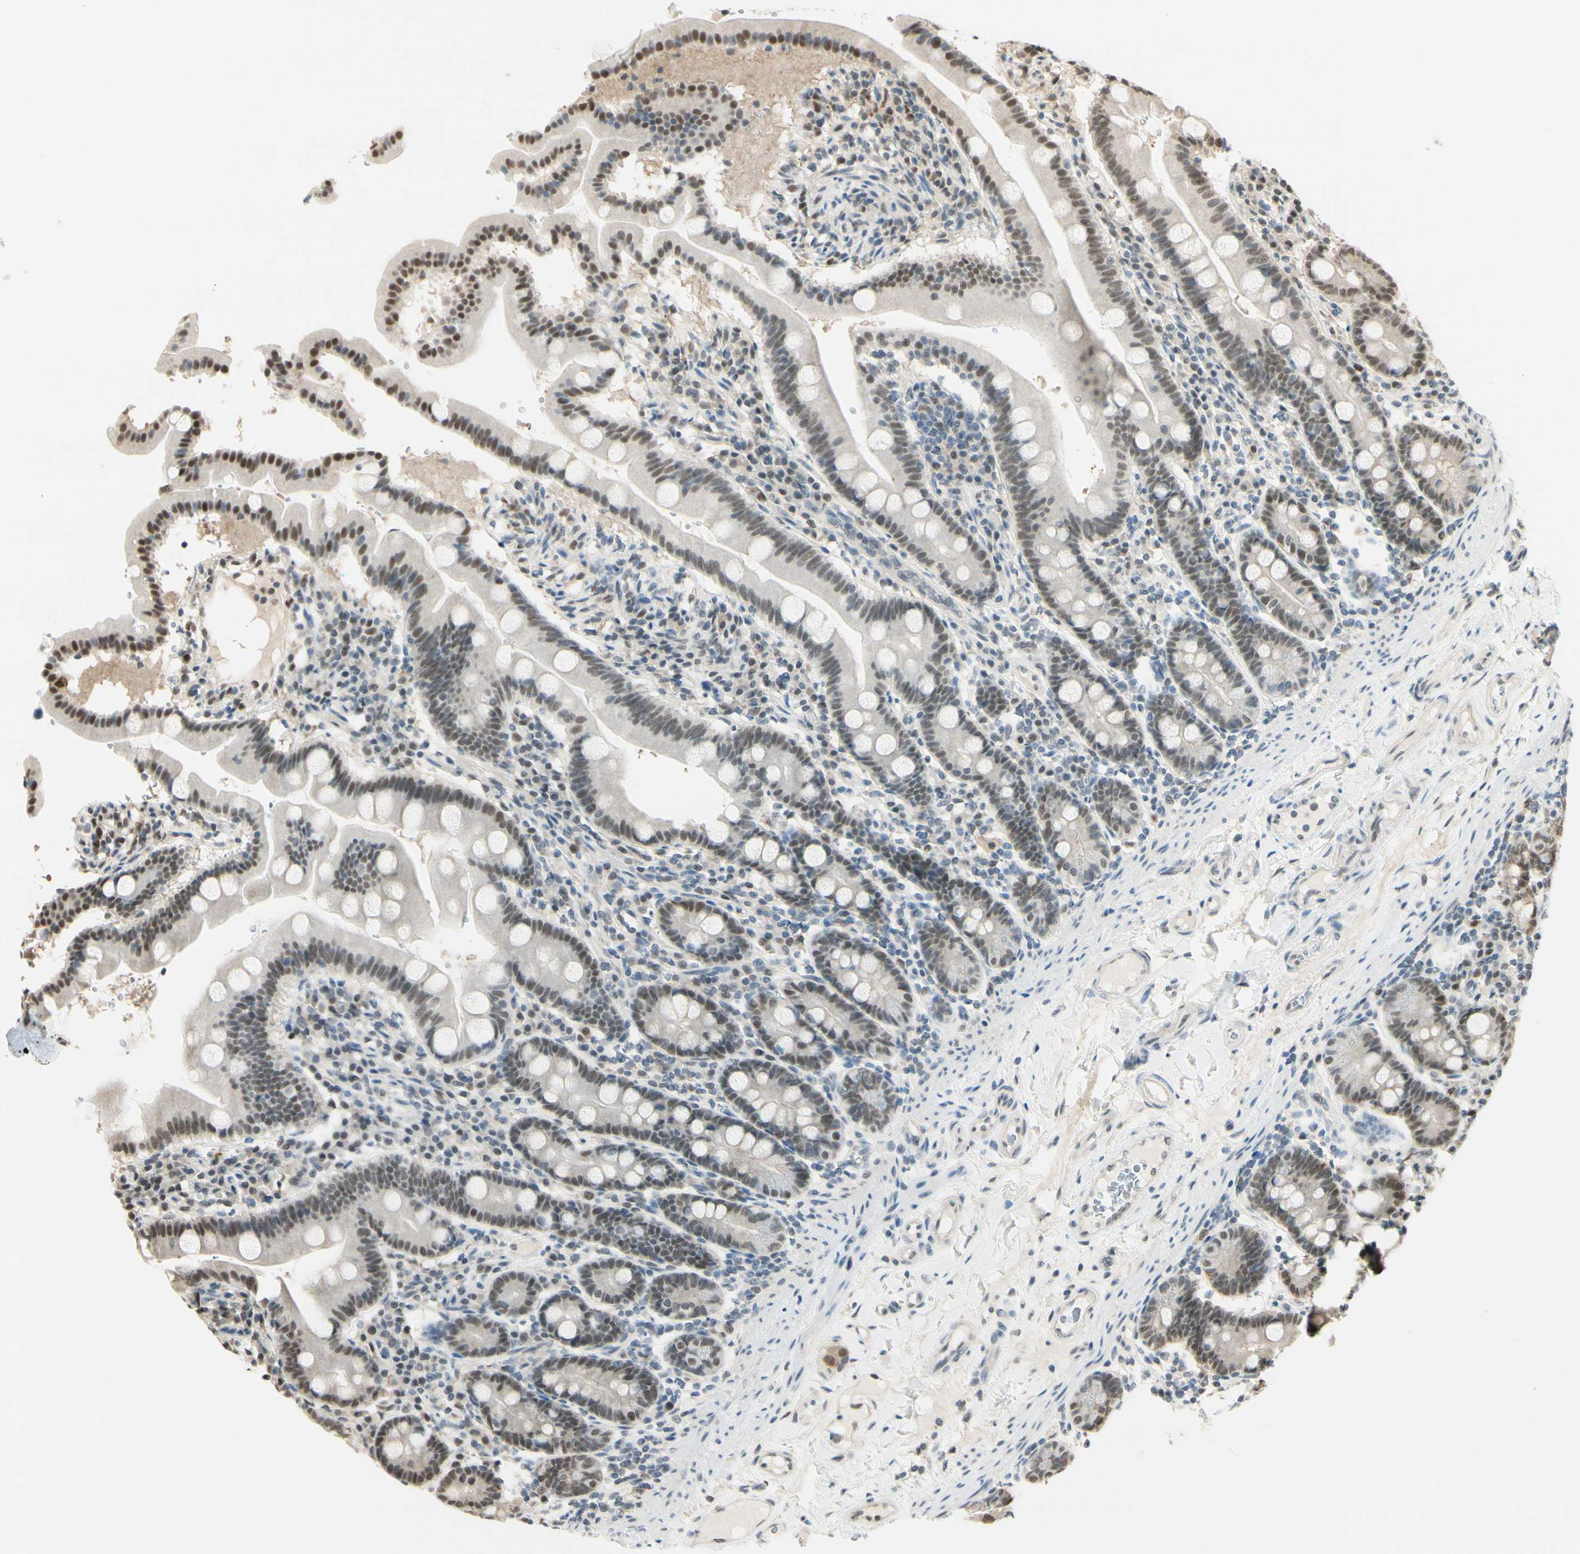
{"staining": {"intensity": "moderate", "quantity": "25%-75%", "location": "nuclear"}, "tissue": "duodenum", "cell_type": "Glandular cells", "image_type": "normal", "snomed": [{"axis": "morphology", "description": "Normal tissue, NOS"}, {"axis": "topography", "description": "Duodenum"}], "caption": "The photomicrograph demonstrates a brown stain indicating the presence of a protein in the nuclear of glandular cells in duodenum. The protein of interest is shown in brown color, while the nuclei are stained blue.", "gene": "HSF1", "patient": {"sex": "male", "age": 50}}